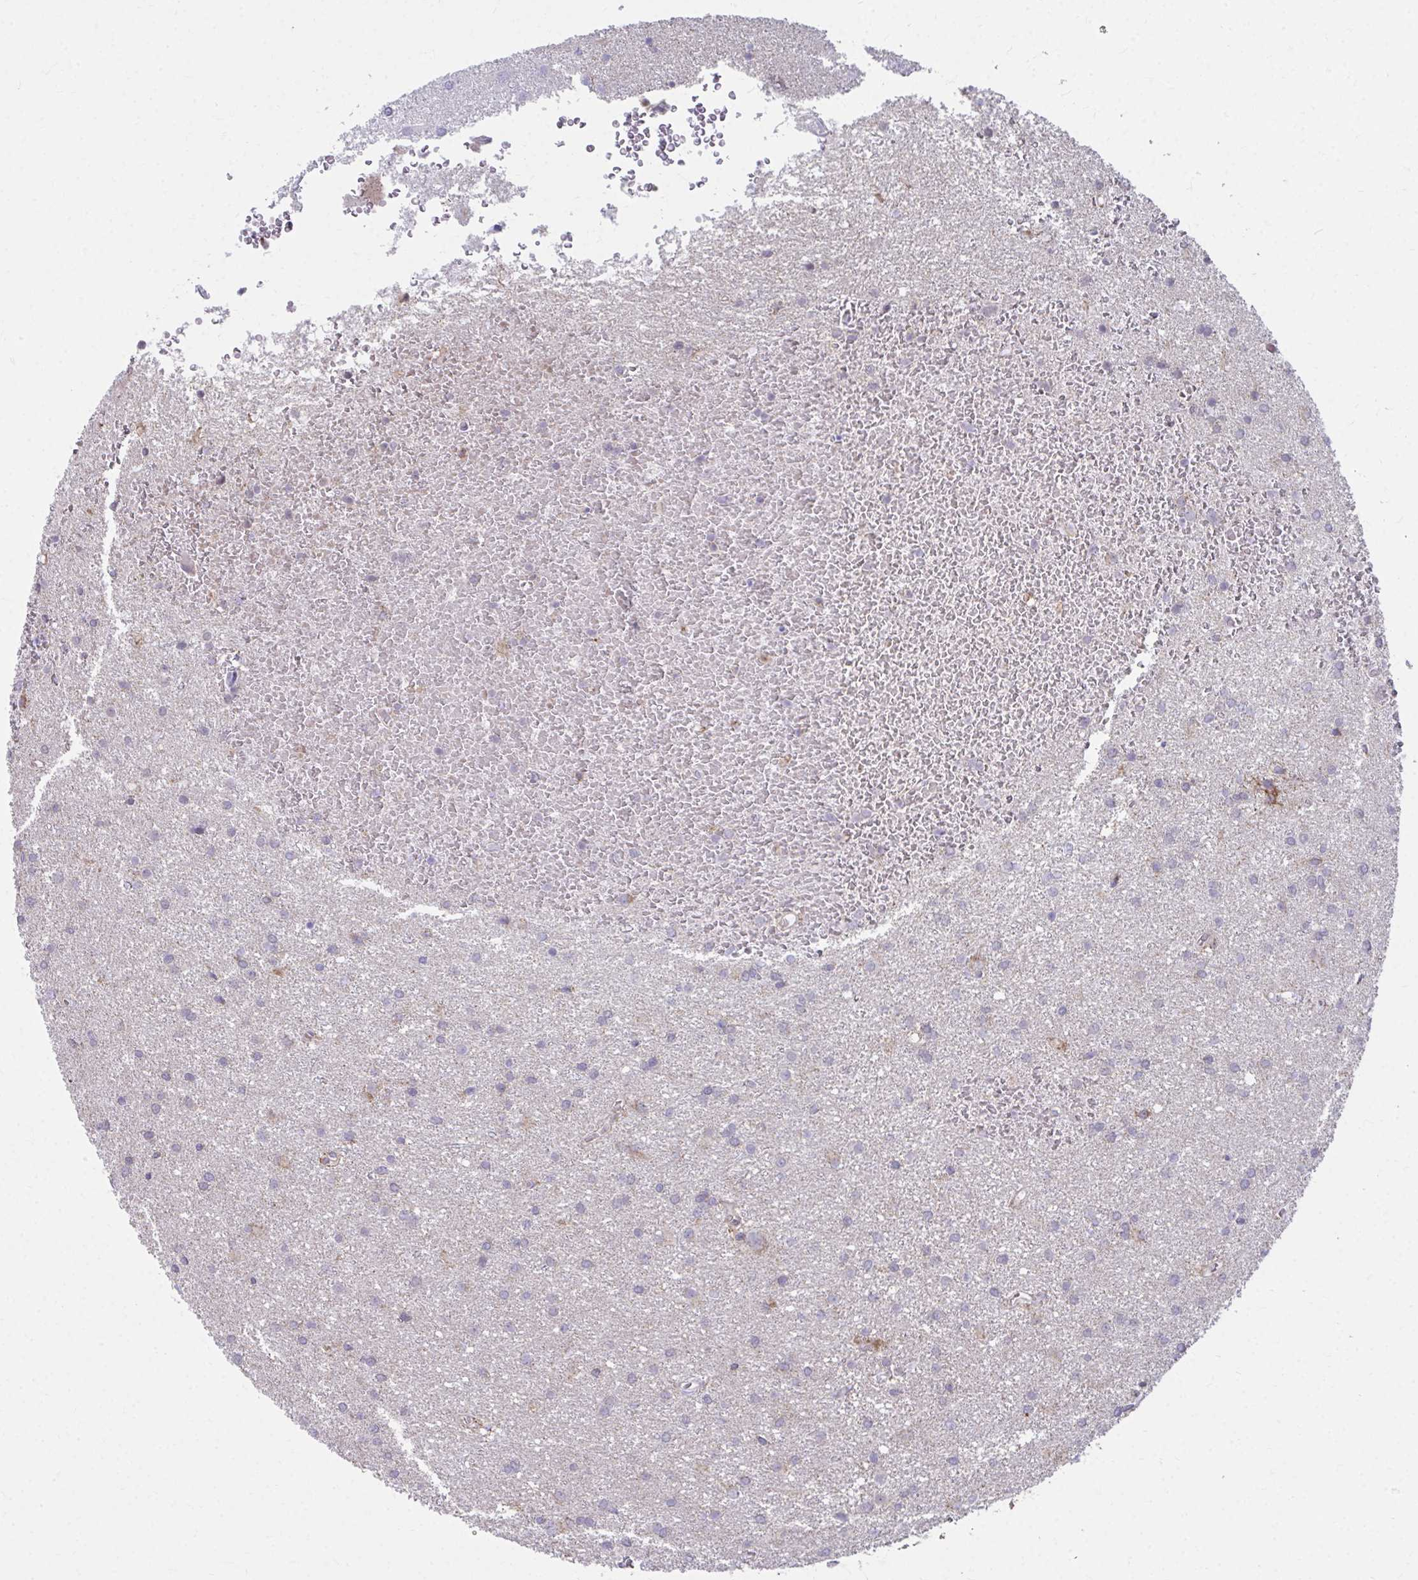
{"staining": {"intensity": "negative", "quantity": "none", "location": "none"}, "tissue": "glioma", "cell_type": "Tumor cells", "image_type": "cancer", "snomed": [{"axis": "morphology", "description": "Glioma, malignant, High grade"}, {"axis": "topography", "description": "Brain"}], "caption": "Immunohistochemistry of glioma demonstrates no expression in tumor cells. Nuclei are stained in blue.", "gene": "C16orf54", "patient": {"sex": "female", "age": 50}}